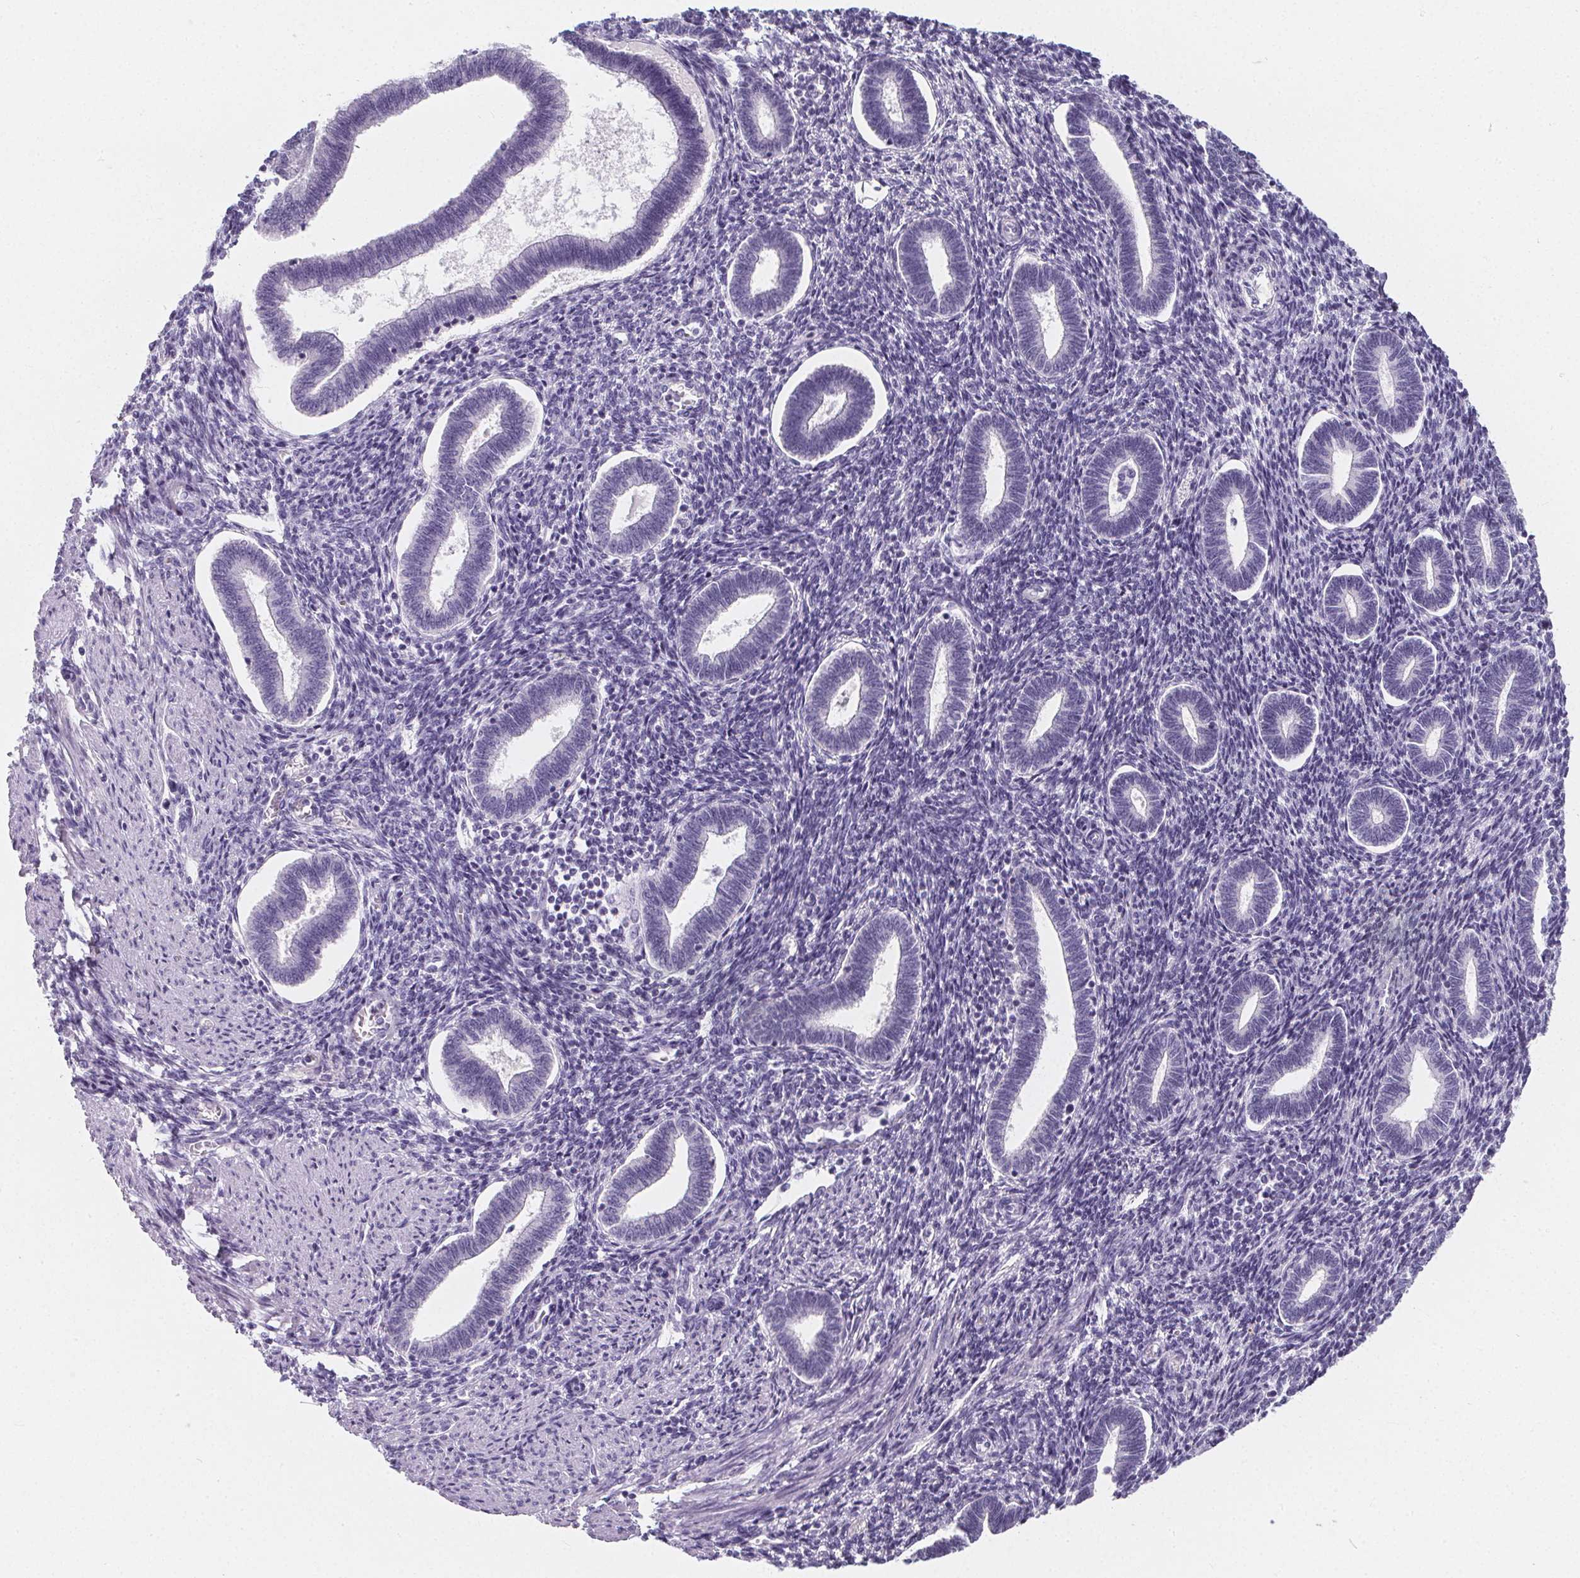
{"staining": {"intensity": "negative", "quantity": "none", "location": "none"}, "tissue": "endometrium", "cell_type": "Cells in endometrial stroma", "image_type": "normal", "snomed": [{"axis": "morphology", "description": "Normal tissue, NOS"}, {"axis": "topography", "description": "Endometrium"}], "caption": "IHC histopathology image of benign endometrium: human endometrium stained with DAB demonstrates no significant protein positivity in cells in endometrial stroma. (DAB (3,3'-diaminobenzidine) immunohistochemistry, high magnification).", "gene": "ADRB1", "patient": {"sex": "female", "age": 42}}